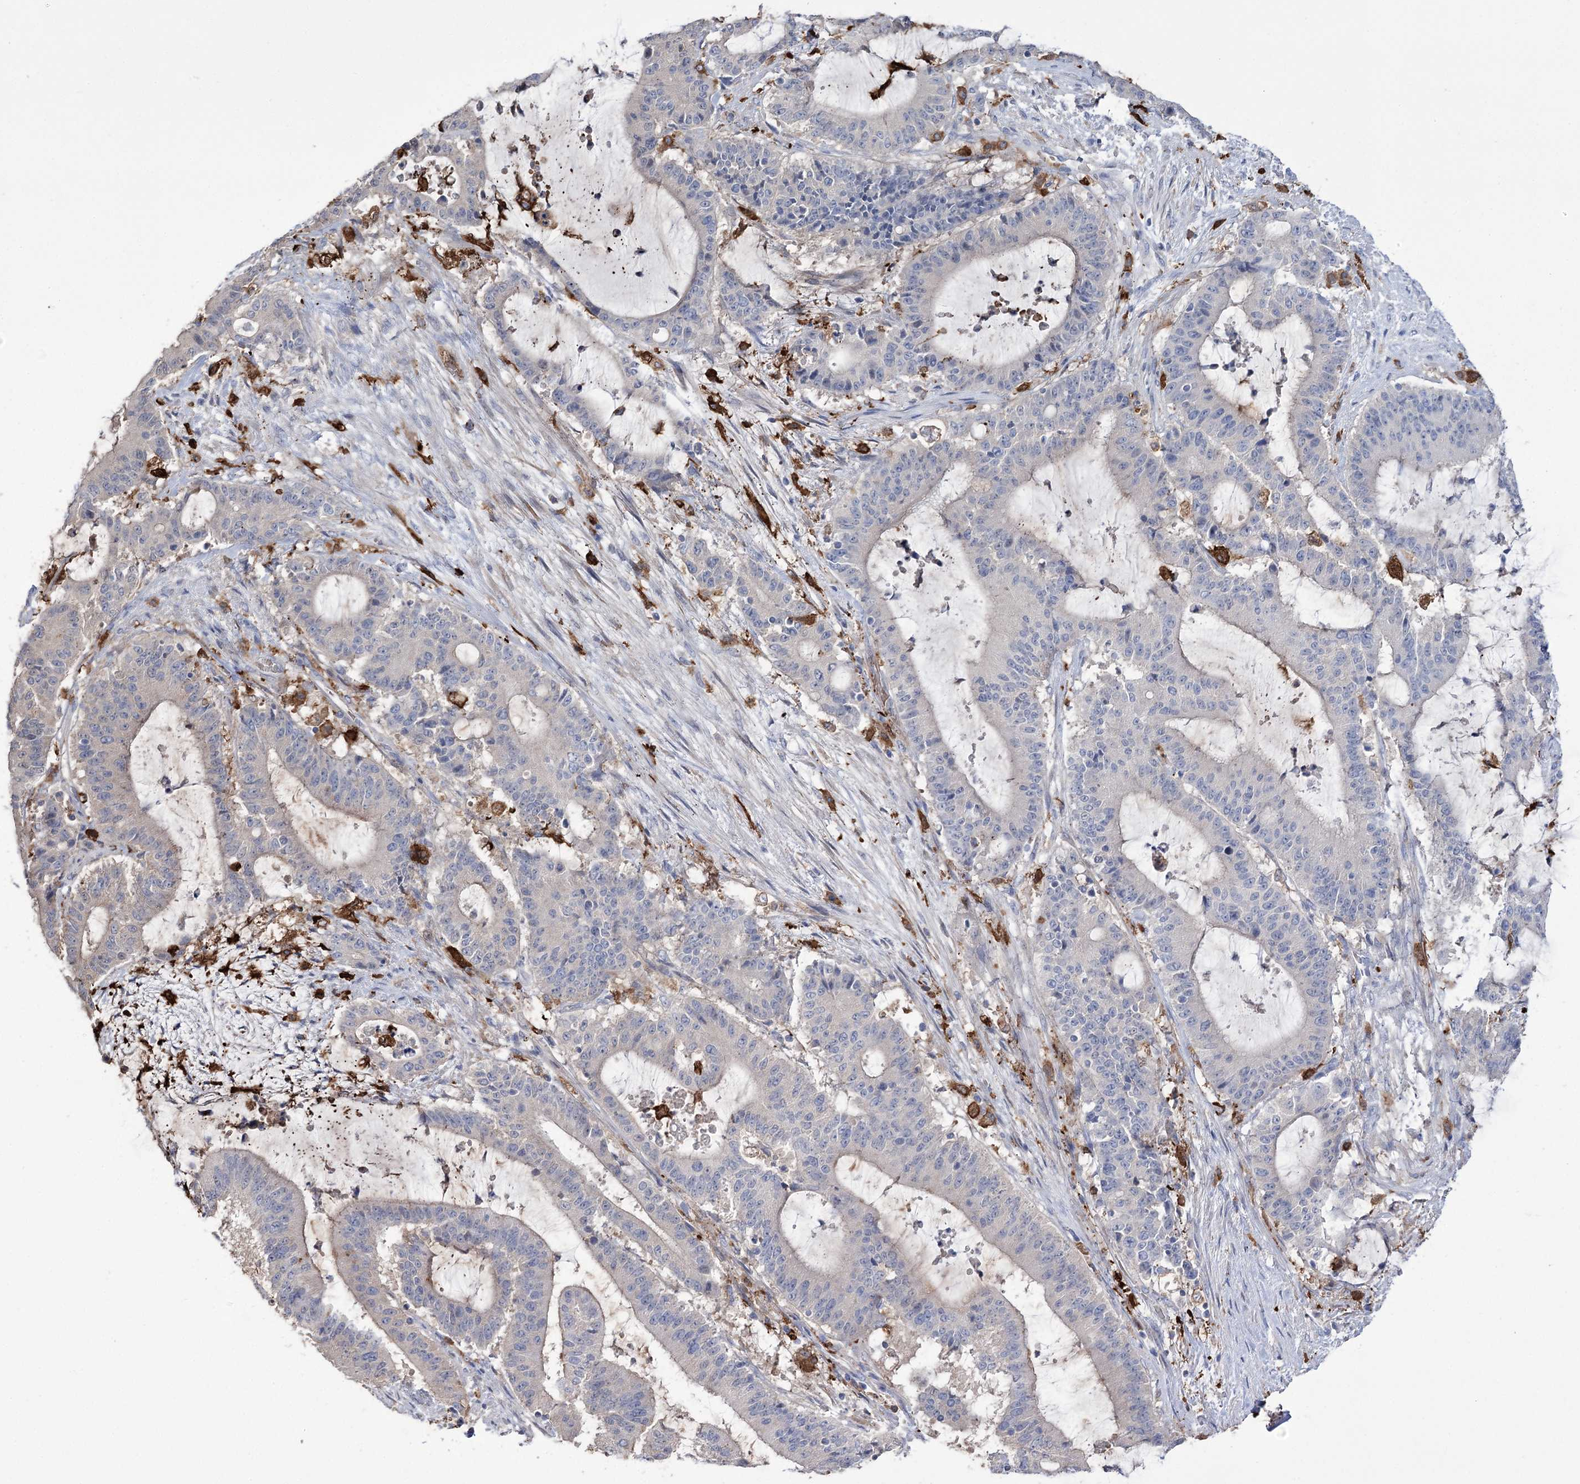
{"staining": {"intensity": "negative", "quantity": "none", "location": "none"}, "tissue": "liver cancer", "cell_type": "Tumor cells", "image_type": "cancer", "snomed": [{"axis": "morphology", "description": "Normal tissue, NOS"}, {"axis": "morphology", "description": "Cholangiocarcinoma"}, {"axis": "topography", "description": "Liver"}, {"axis": "topography", "description": "Peripheral nerve tissue"}], "caption": "Tumor cells show no significant expression in liver cancer (cholangiocarcinoma).", "gene": "ZNF622", "patient": {"sex": "female", "age": 73}}